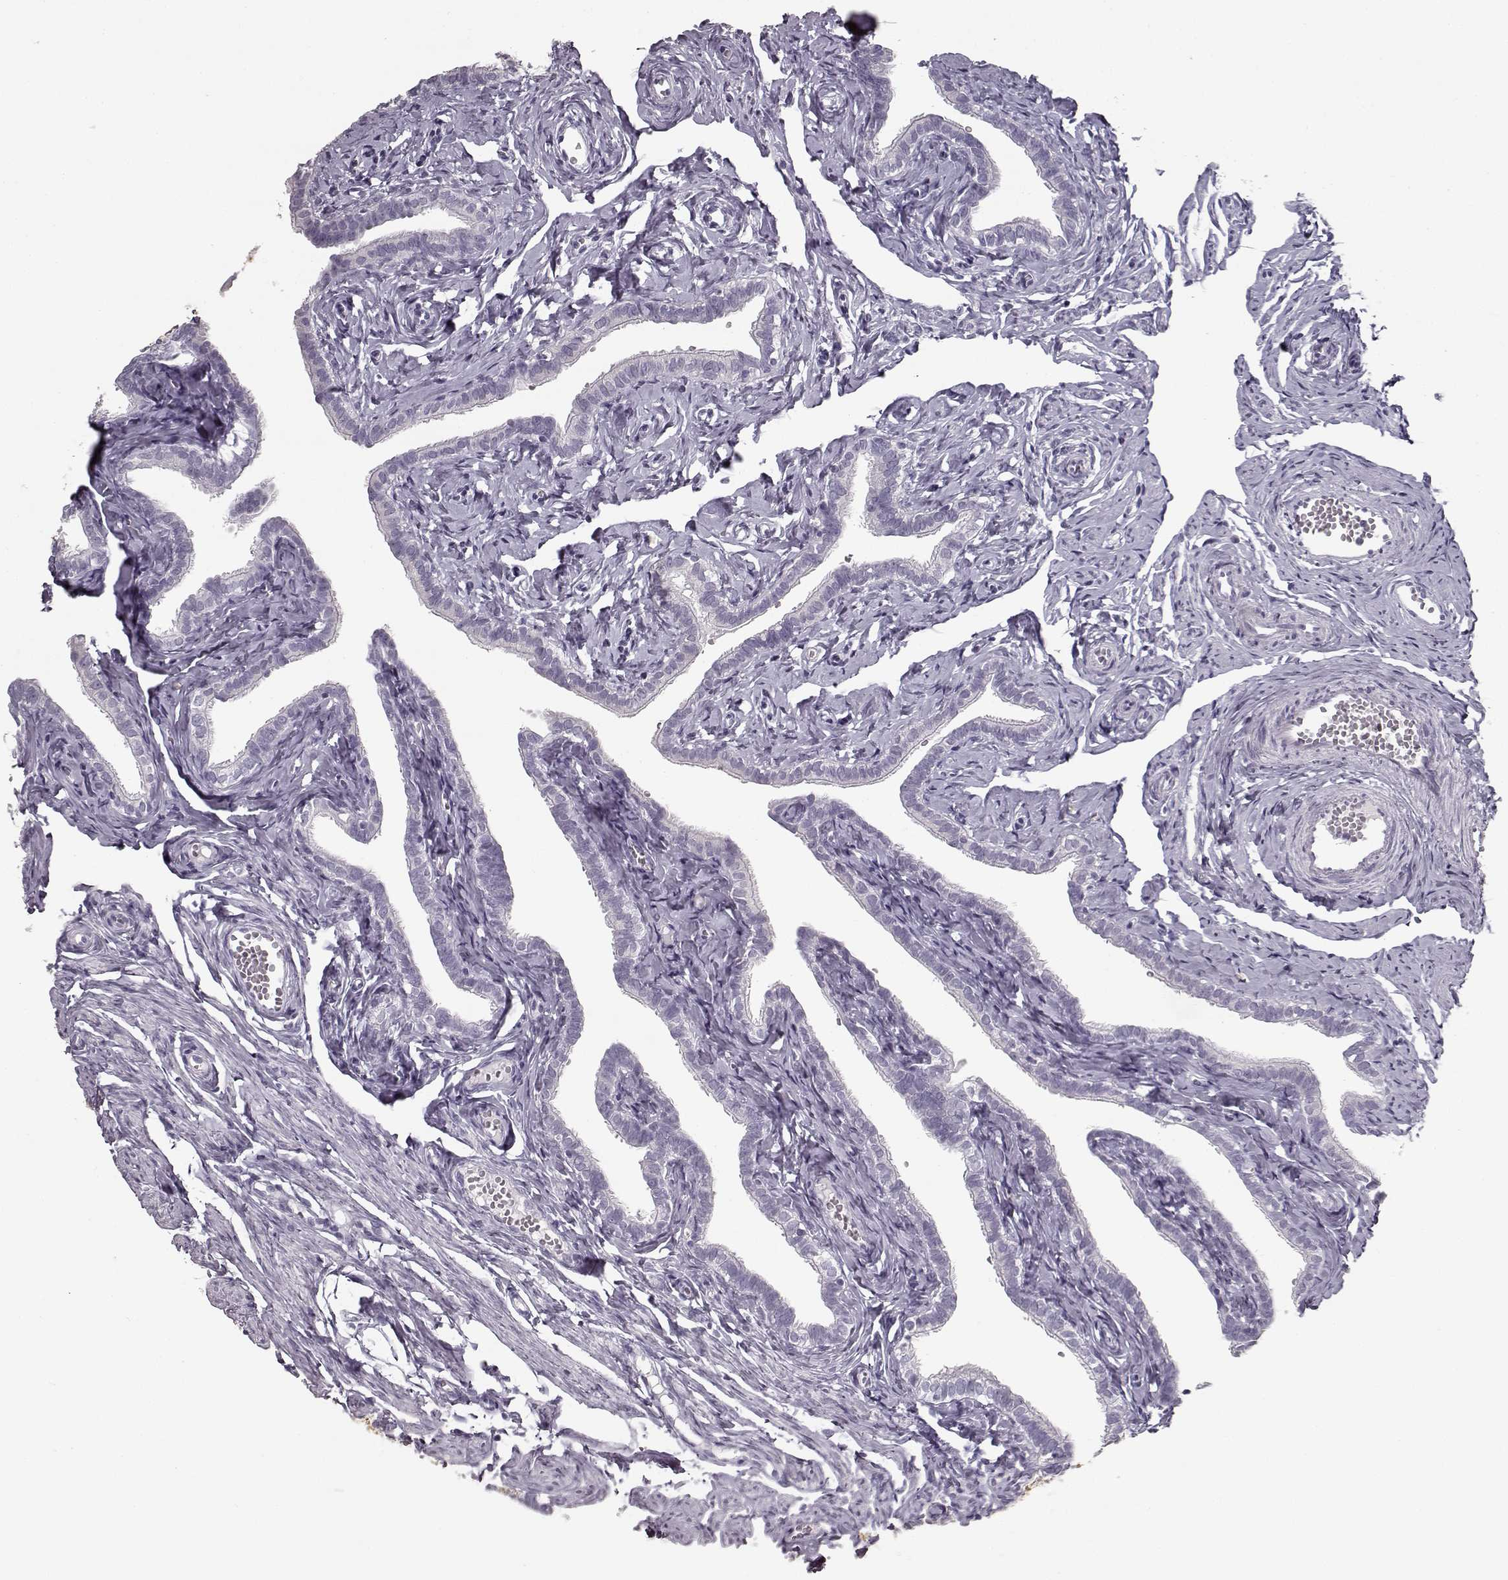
{"staining": {"intensity": "negative", "quantity": "none", "location": "none"}, "tissue": "fallopian tube", "cell_type": "Glandular cells", "image_type": "normal", "snomed": [{"axis": "morphology", "description": "Normal tissue, NOS"}, {"axis": "topography", "description": "Fallopian tube"}], "caption": "IHC image of benign human fallopian tube stained for a protein (brown), which demonstrates no expression in glandular cells.", "gene": "SEMG2", "patient": {"sex": "female", "age": 41}}